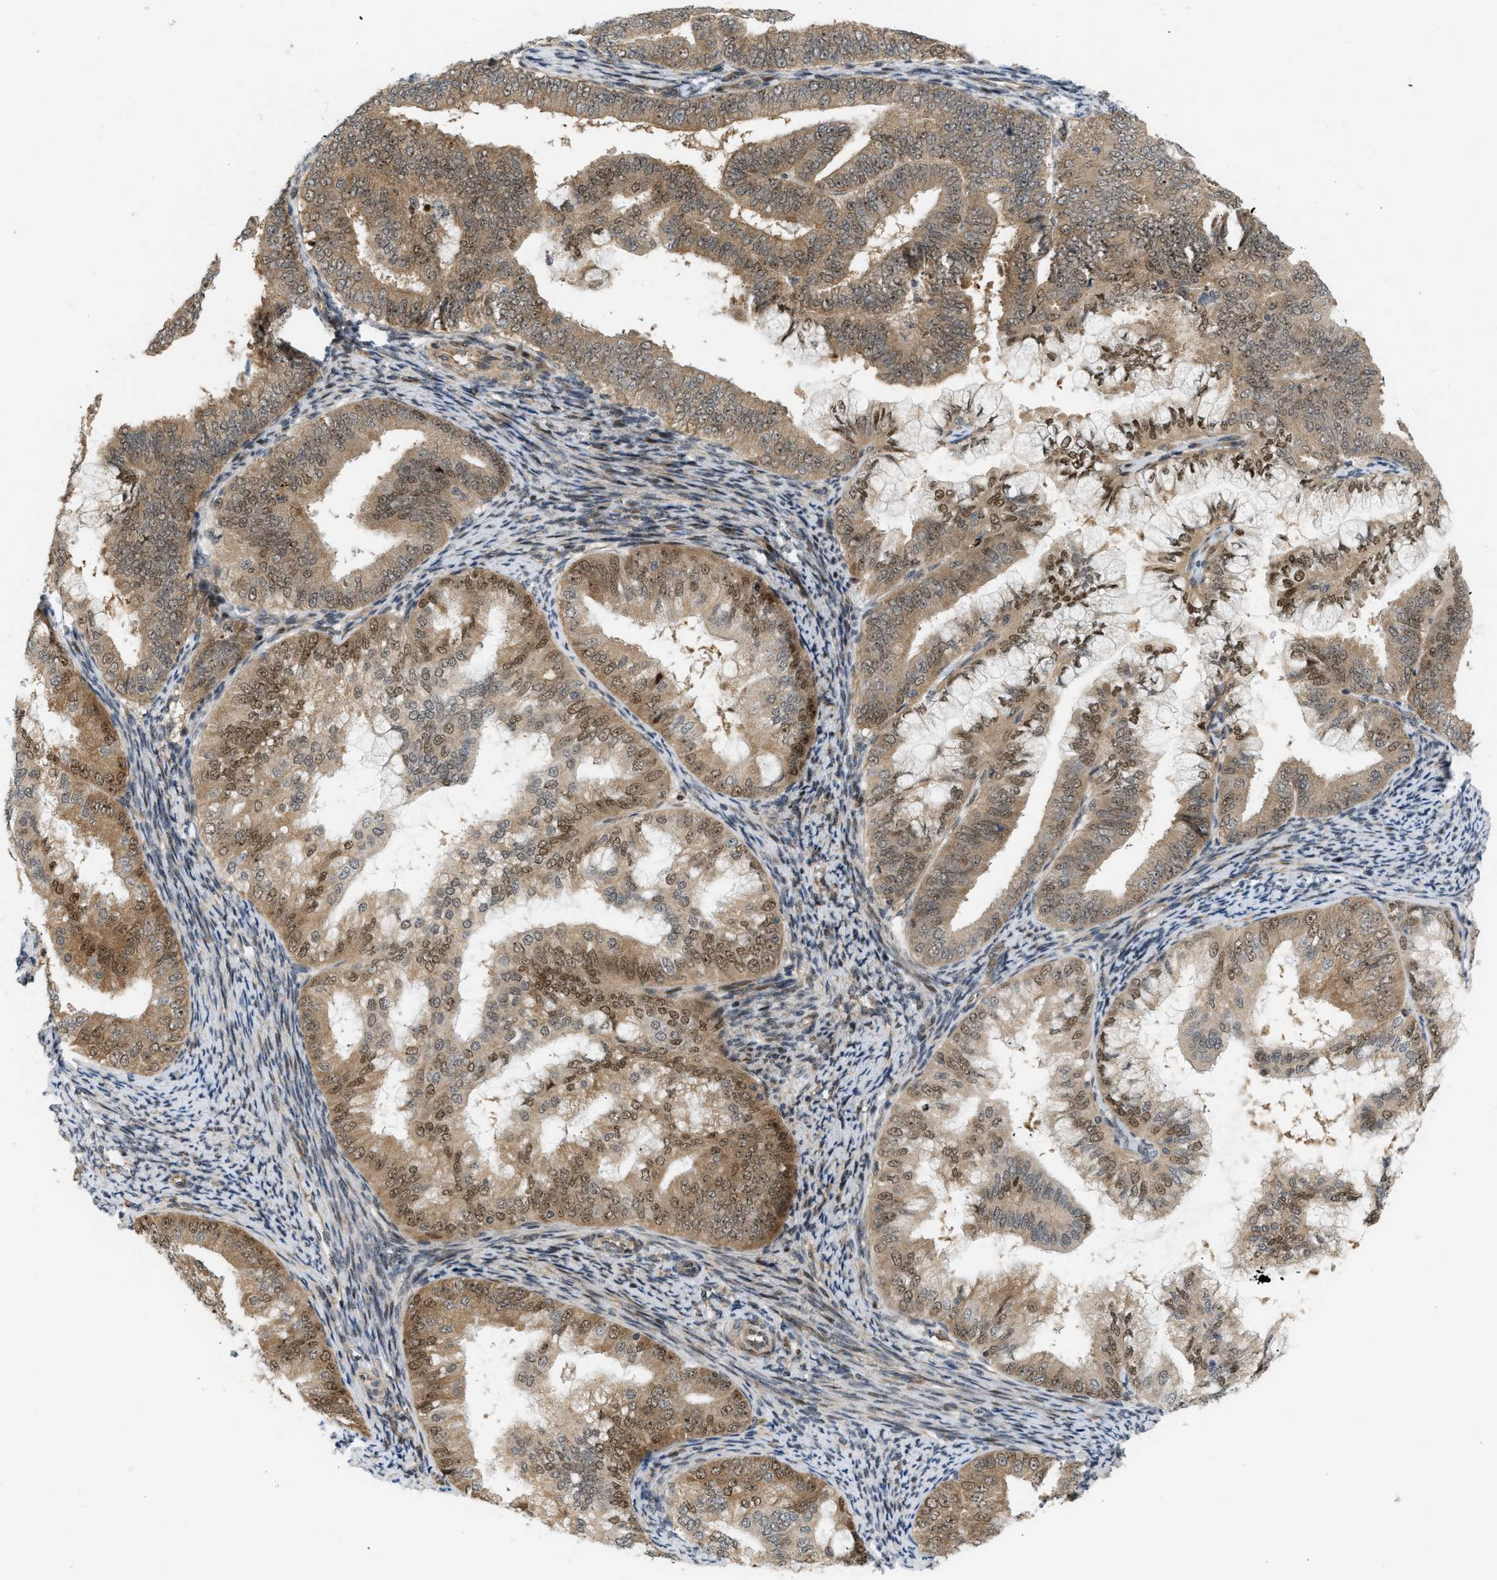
{"staining": {"intensity": "moderate", "quantity": ">75%", "location": "cytoplasmic/membranous,nuclear"}, "tissue": "endometrial cancer", "cell_type": "Tumor cells", "image_type": "cancer", "snomed": [{"axis": "morphology", "description": "Adenocarcinoma, NOS"}, {"axis": "topography", "description": "Endometrium"}], "caption": "Protein expression analysis of endometrial adenocarcinoma shows moderate cytoplasmic/membranous and nuclear staining in approximately >75% of tumor cells. (DAB = brown stain, brightfield microscopy at high magnification).", "gene": "BAG1", "patient": {"sex": "female", "age": 63}}